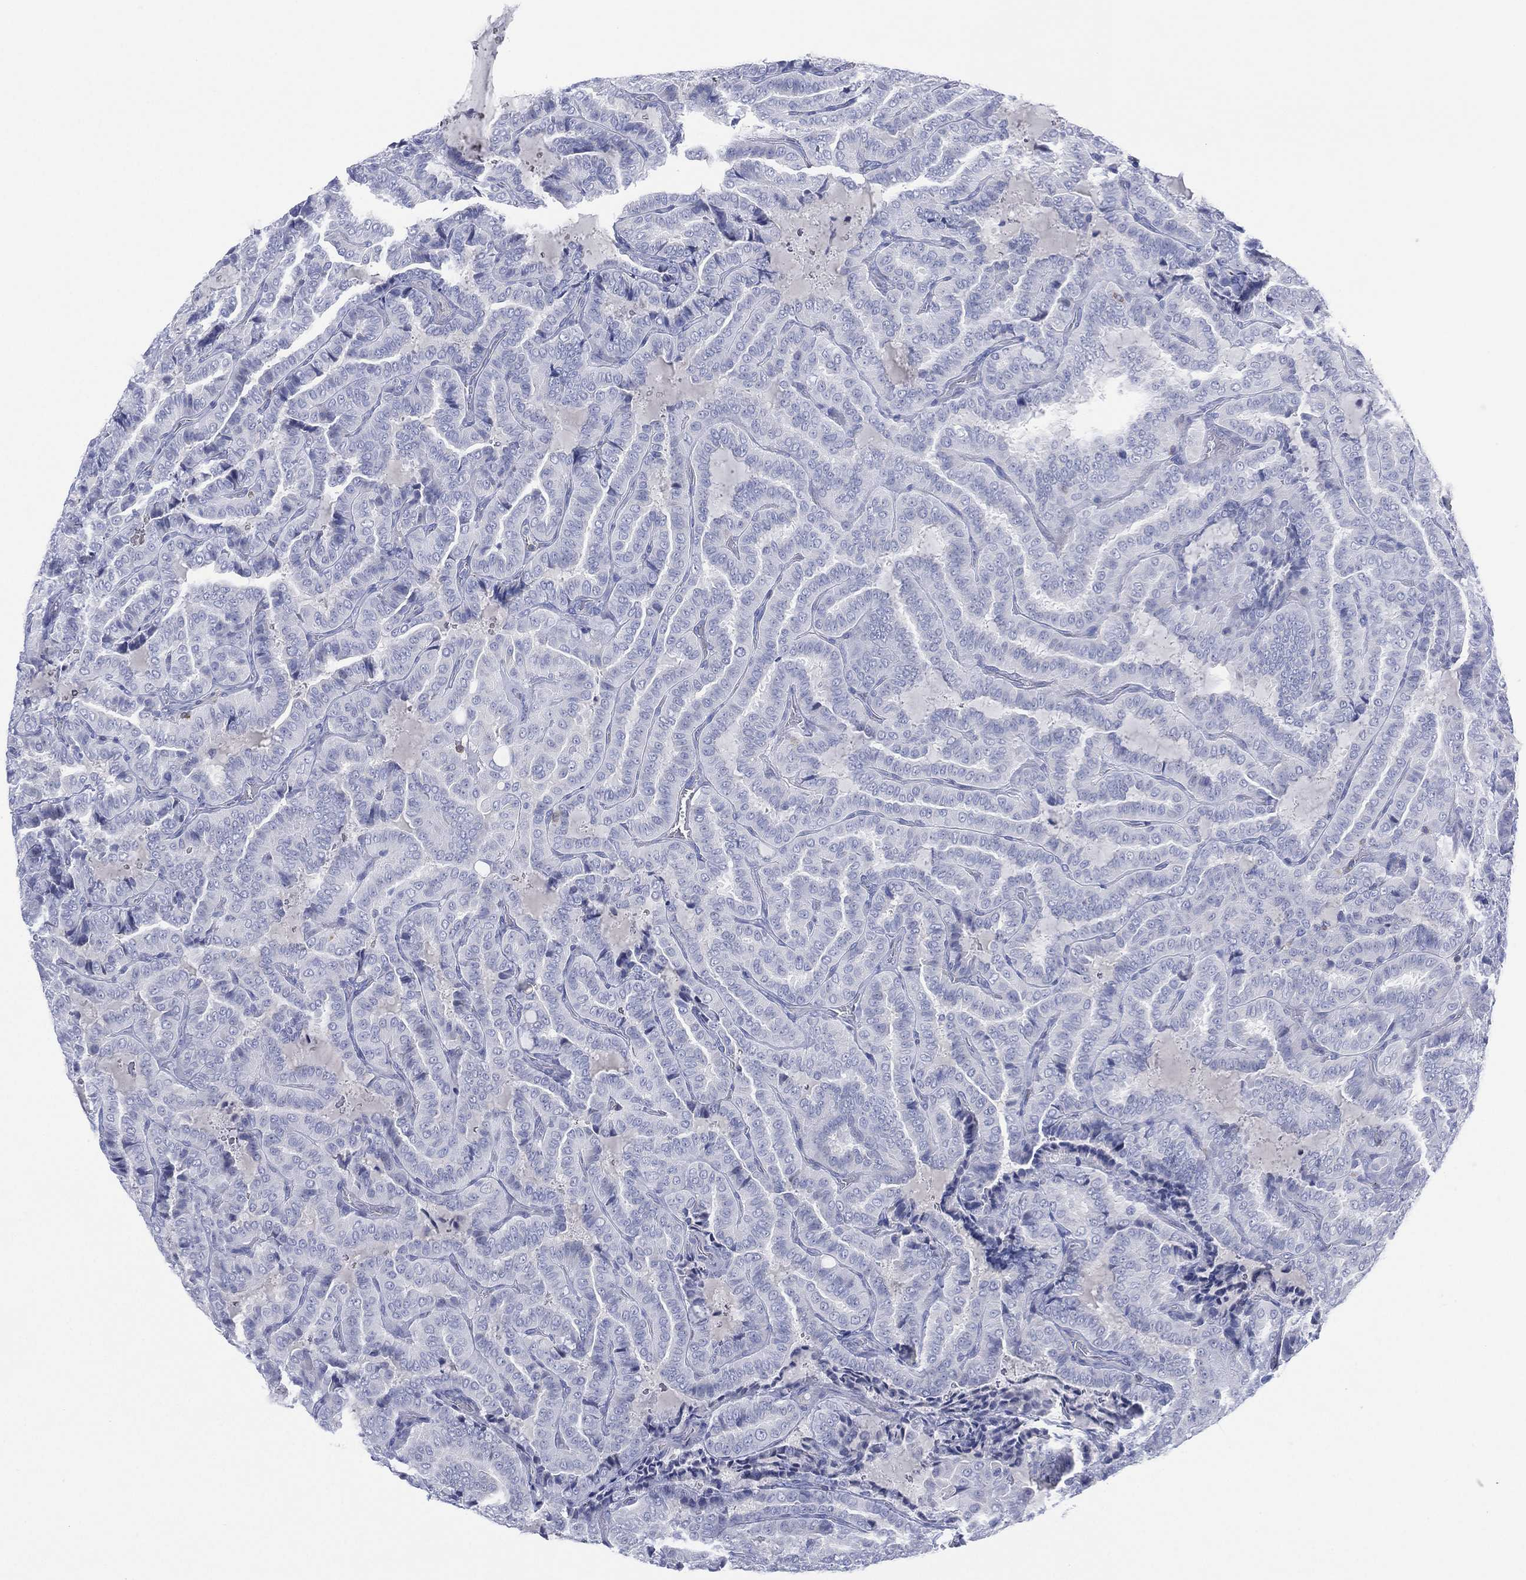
{"staining": {"intensity": "negative", "quantity": "none", "location": "none"}, "tissue": "thyroid cancer", "cell_type": "Tumor cells", "image_type": "cancer", "snomed": [{"axis": "morphology", "description": "Papillary adenocarcinoma, NOS"}, {"axis": "topography", "description": "Thyroid gland"}], "caption": "Immunohistochemistry (IHC) micrograph of neoplastic tissue: human thyroid papillary adenocarcinoma stained with DAB reveals no significant protein staining in tumor cells.", "gene": "SEPTIN1", "patient": {"sex": "female", "age": 39}}